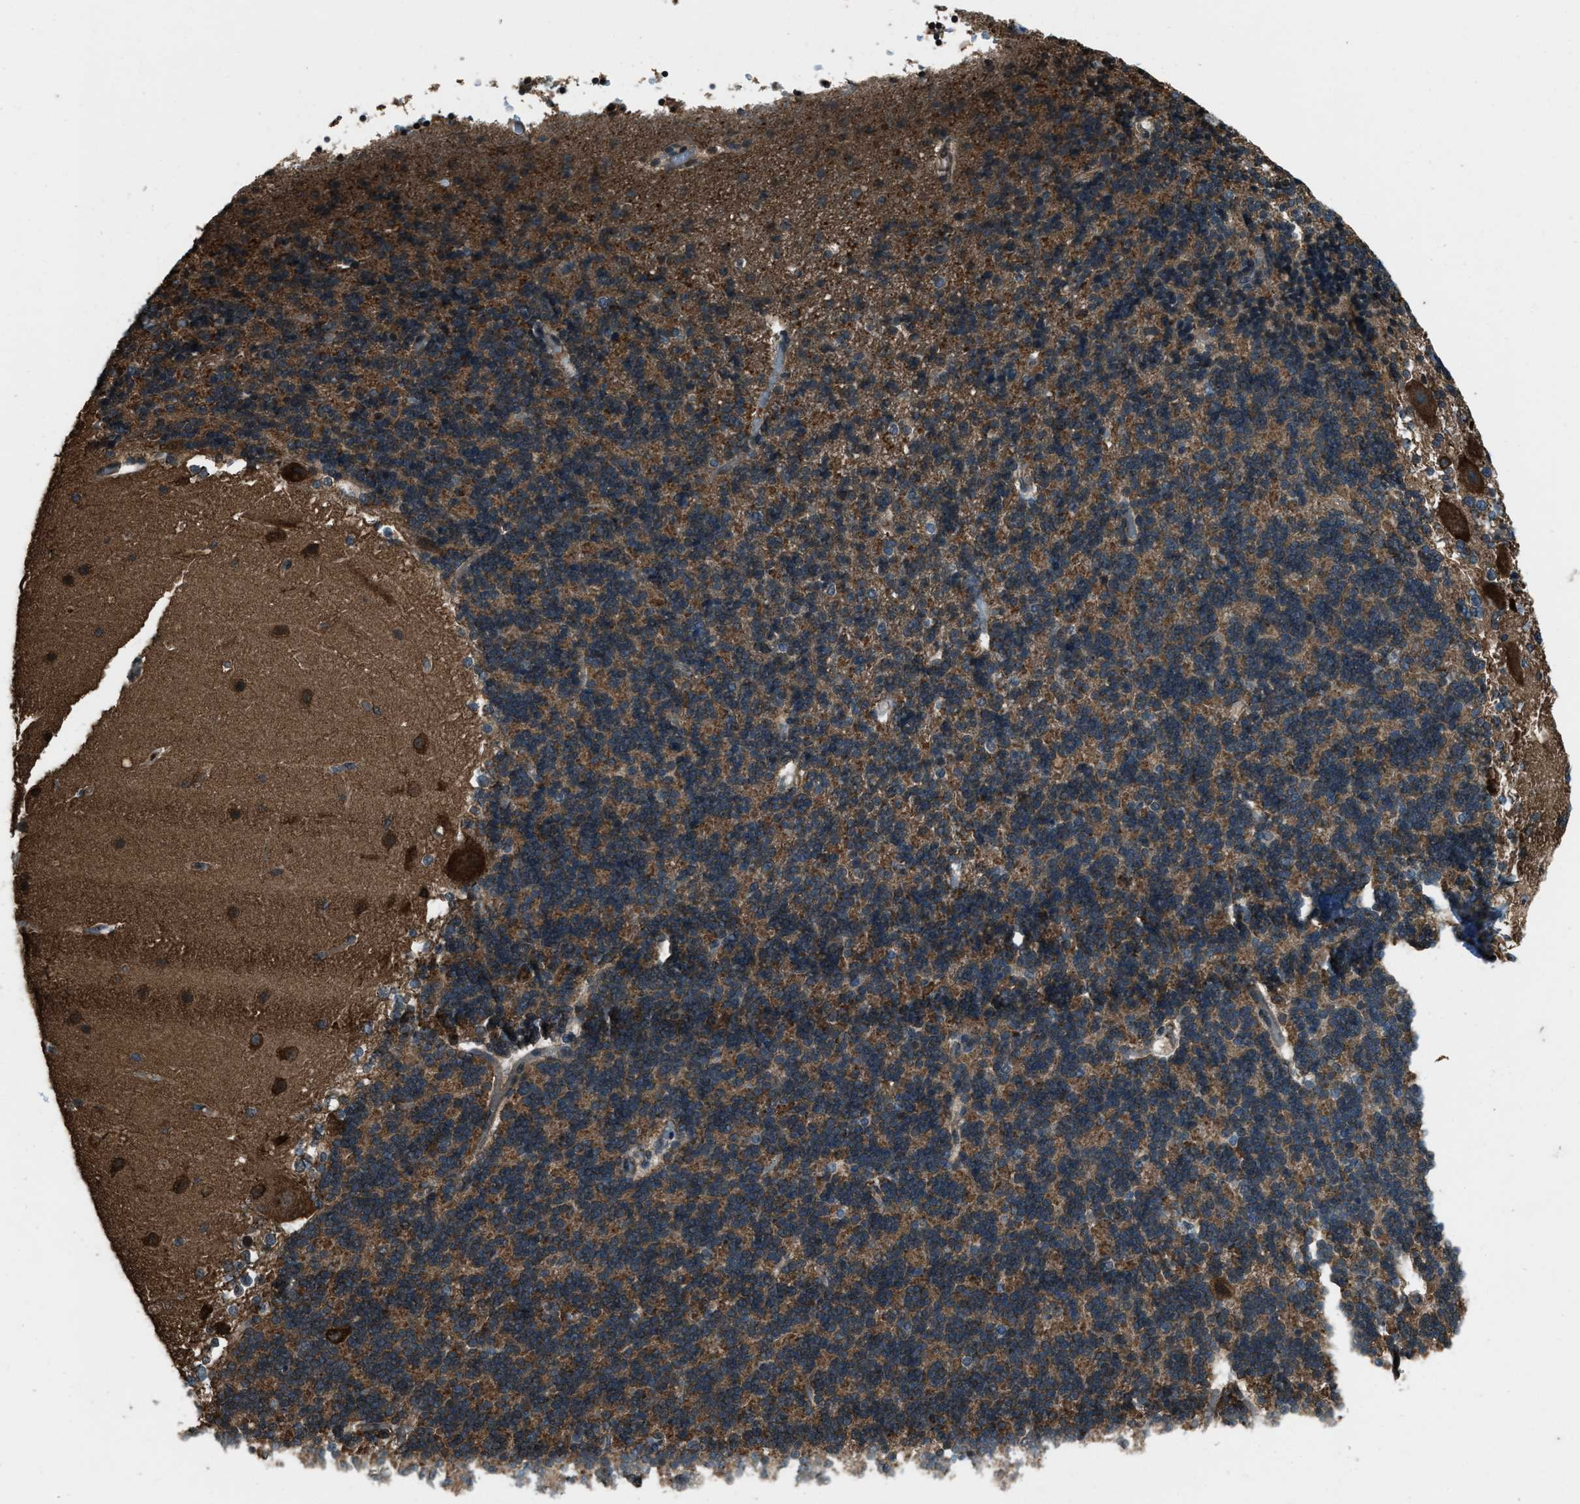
{"staining": {"intensity": "moderate", "quantity": ">75%", "location": "cytoplasmic/membranous"}, "tissue": "cerebellum", "cell_type": "Cells in granular layer", "image_type": "normal", "snomed": [{"axis": "morphology", "description": "Normal tissue, NOS"}, {"axis": "topography", "description": "Cerebellum"}], "caption": "Cerebellum stained for a protein shows moderate cytoplasmic/membranous positivity in cells in granular layer. (DAB (3,3'-diaminobenzidine) IHC with brightfield microscopy, high magnification).", "gene": "SVIL", "patient": {"sex": "female", "age": 19}}